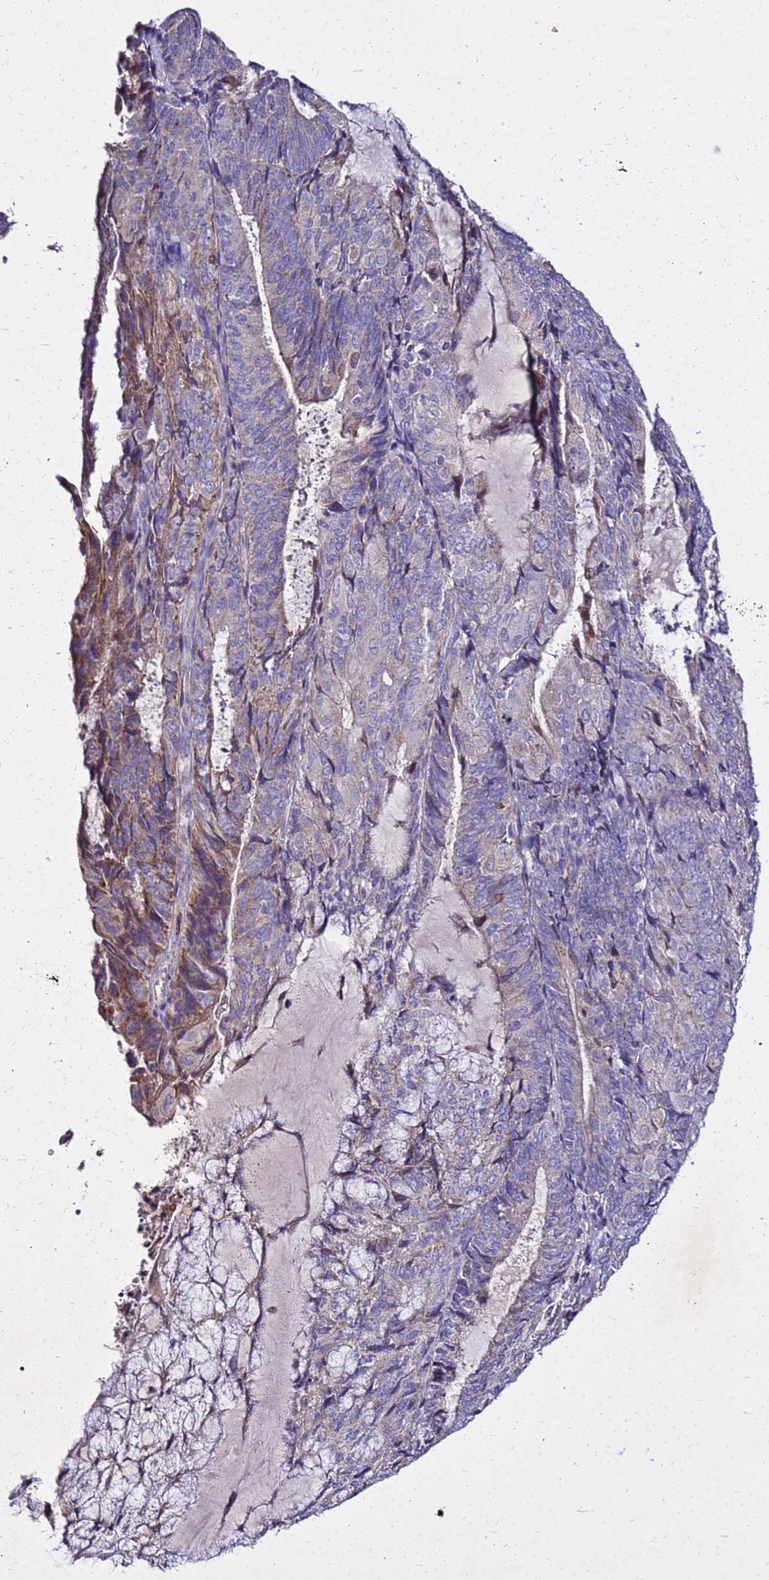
{"staining": {"intensity": "moderate", "quantity": "<25%", "location": "cytoplasmic/membranous"}, "tissue": "endometrial cancer", "cell_type": "Tumor cells", "image_type": "cancer", "snomed": [{"axis": "morphology", "description": "Adenocarcinoma, NOS"}, {"axis": "topography", "description": "Endometrium"}], "caption": "DAB immunohistochemical staining of human adenocarcinoma (endometrial) exhibits moderate cytoplasmic/membranous protein positivity in about <25% of tumor cells. The protein is stained brown, and the nuclei are stained in blue (DAB (3,3'-diaminobenzidine) IHC with brightfield microscopy, high magnification).", "gene": "COX14", "patient": {"sex": "female", "age": 81}}